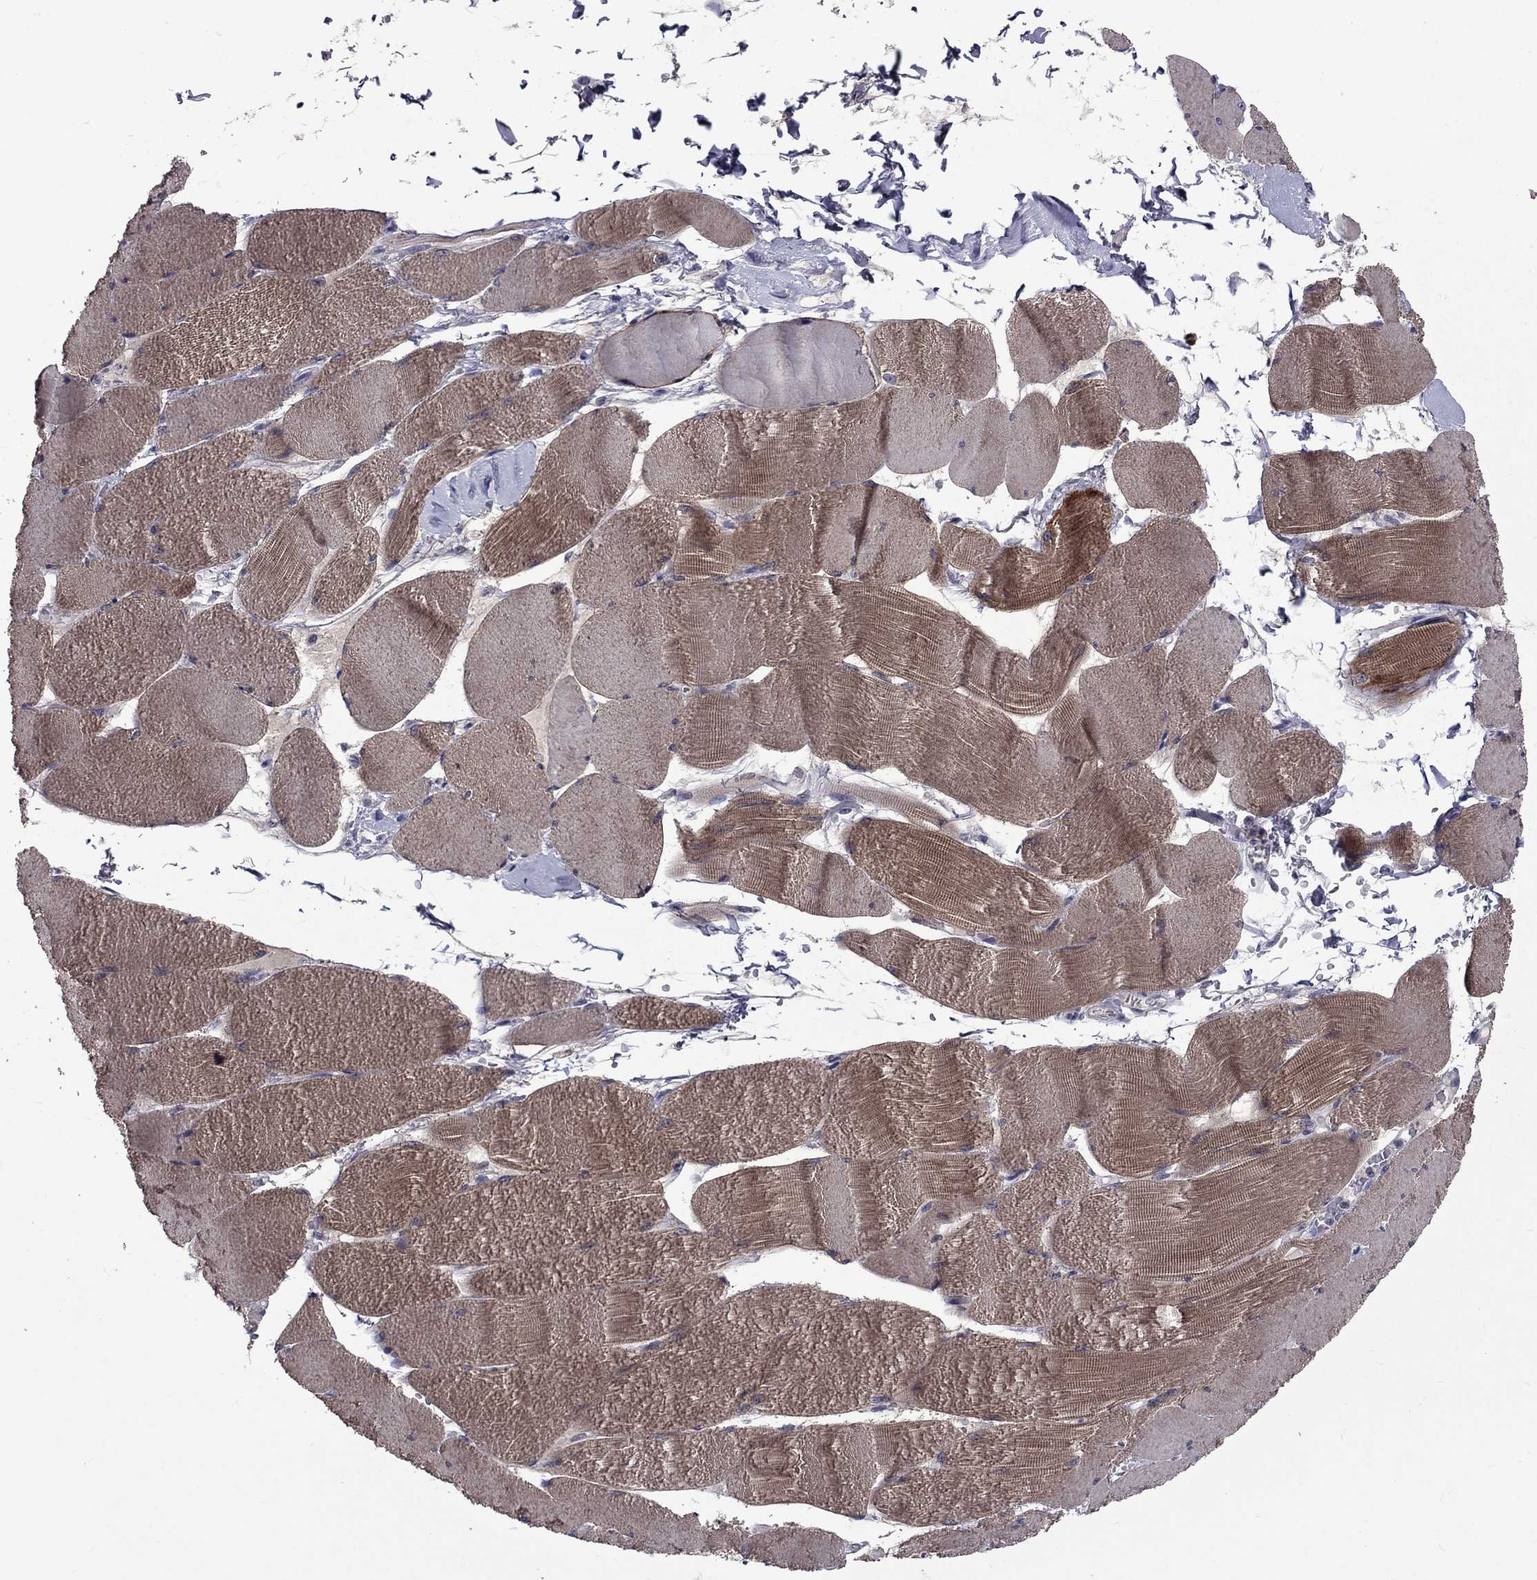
{"staining": {"intensity": "moderate", "quantity": "25%-75%", "location": "cytoplasmic/membranous"}, "tissue": "skeletal muscle", "cell_type": "Myocytes", "image_type": "normal", "snomed": [{"axis": "morphology", "description": "Normal tissue, NOS"}, {"axis": "topography", "description": "Skeletal muscle"}], "caption": "A micrograph of human skeletal muscle stained for a protein exhibits moderate cytoplasmic/membranous brown staining in myocytes.", "gene": "SNTA1", "patient": {"sex": "male", "age": 56}}